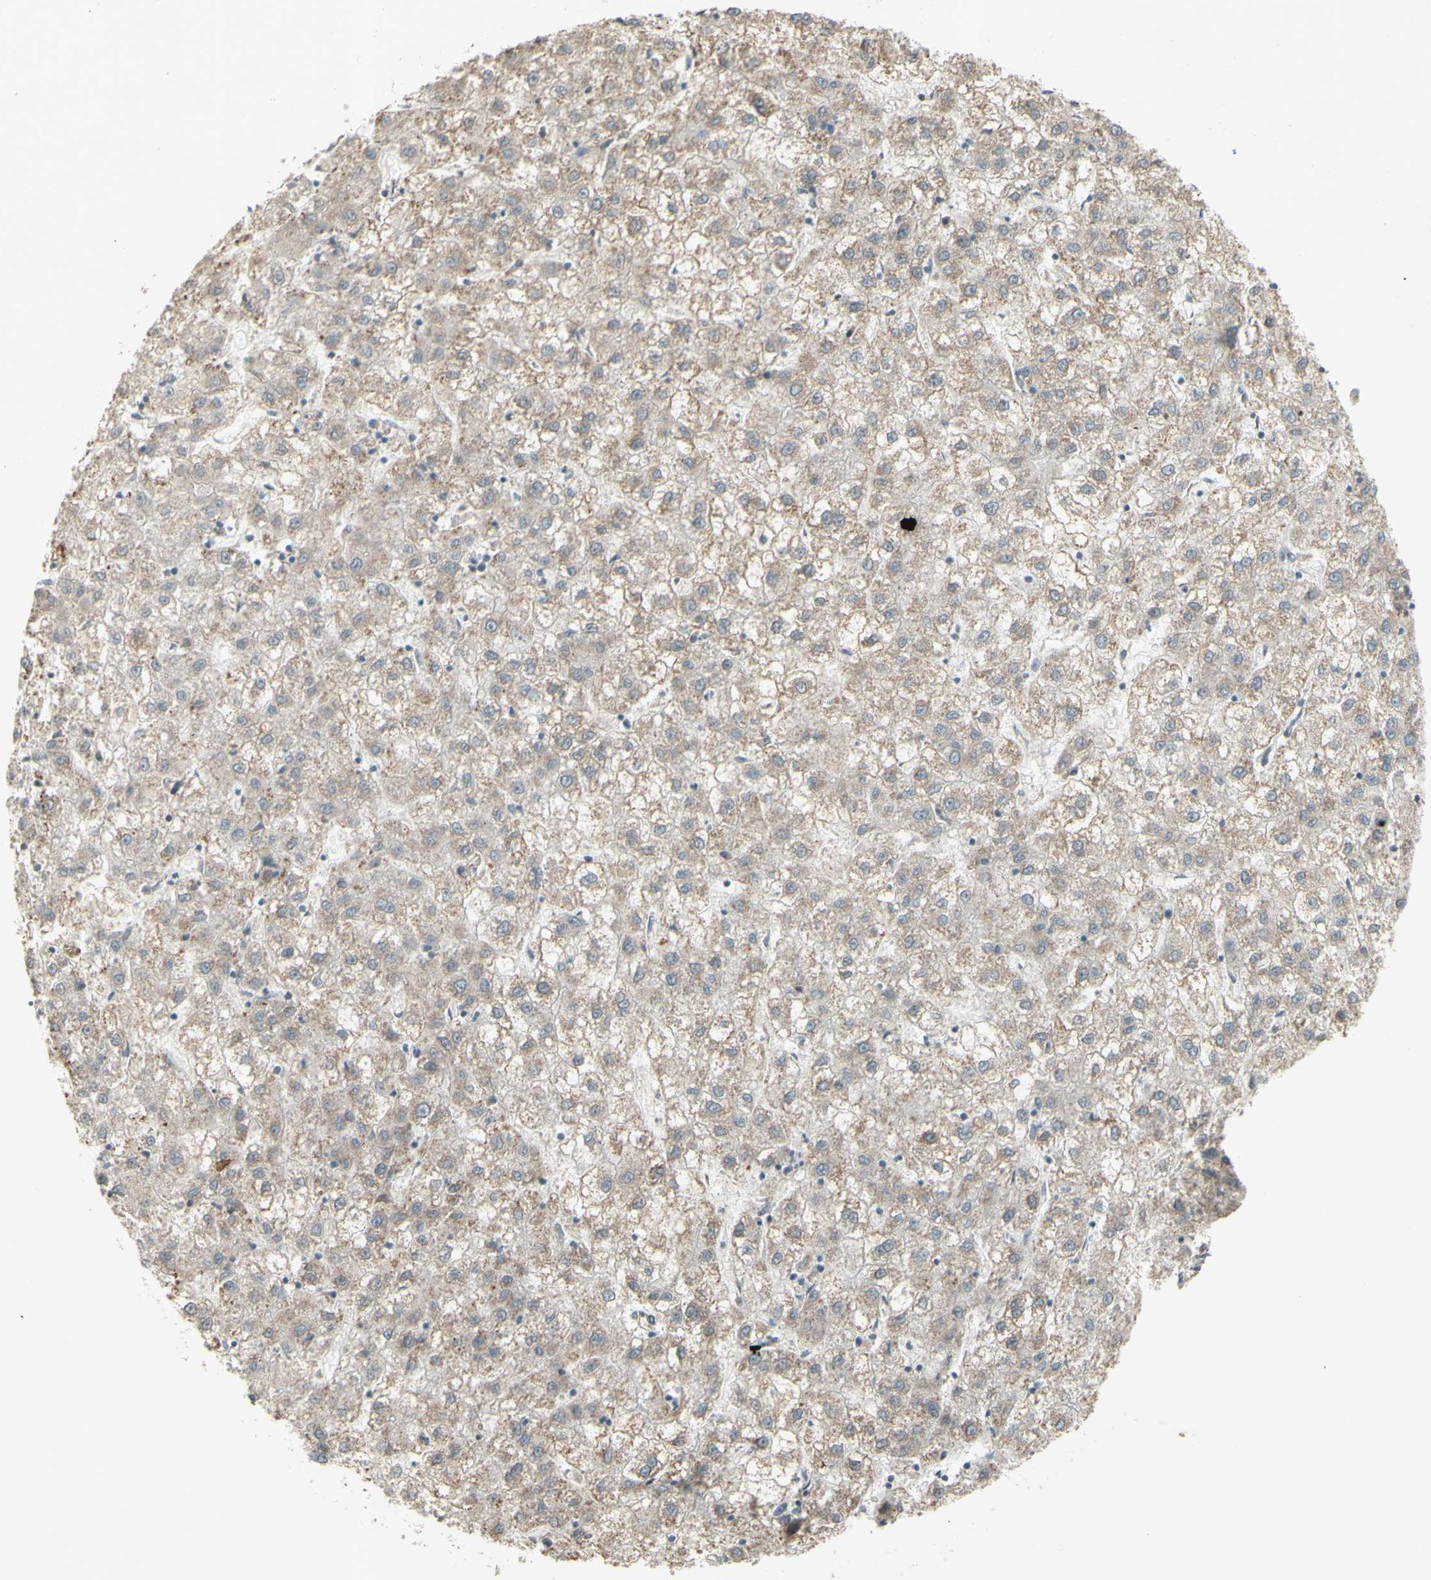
{"staining": {"intensity": "weak", "quantity": ">75%", "location": "cytoplasmic/membranous"}, "tissue": "liver cancer", "cell_type": "Tumor cells", "image_type": "cancer", "snomed": [{"axis": "morphology", "description": "Carcinoma, Hepatocellular, NOS"}, {"axis": "topography", "description": "Liver"}], "caption": "Weak cytoplasmic/membranous protein expression is present in about >75% of tumor cells in liver cancer (hepatocellular carcinoma).", "gene": "GRAMD1B", "patient": {"sex": "male", "age": 72}}